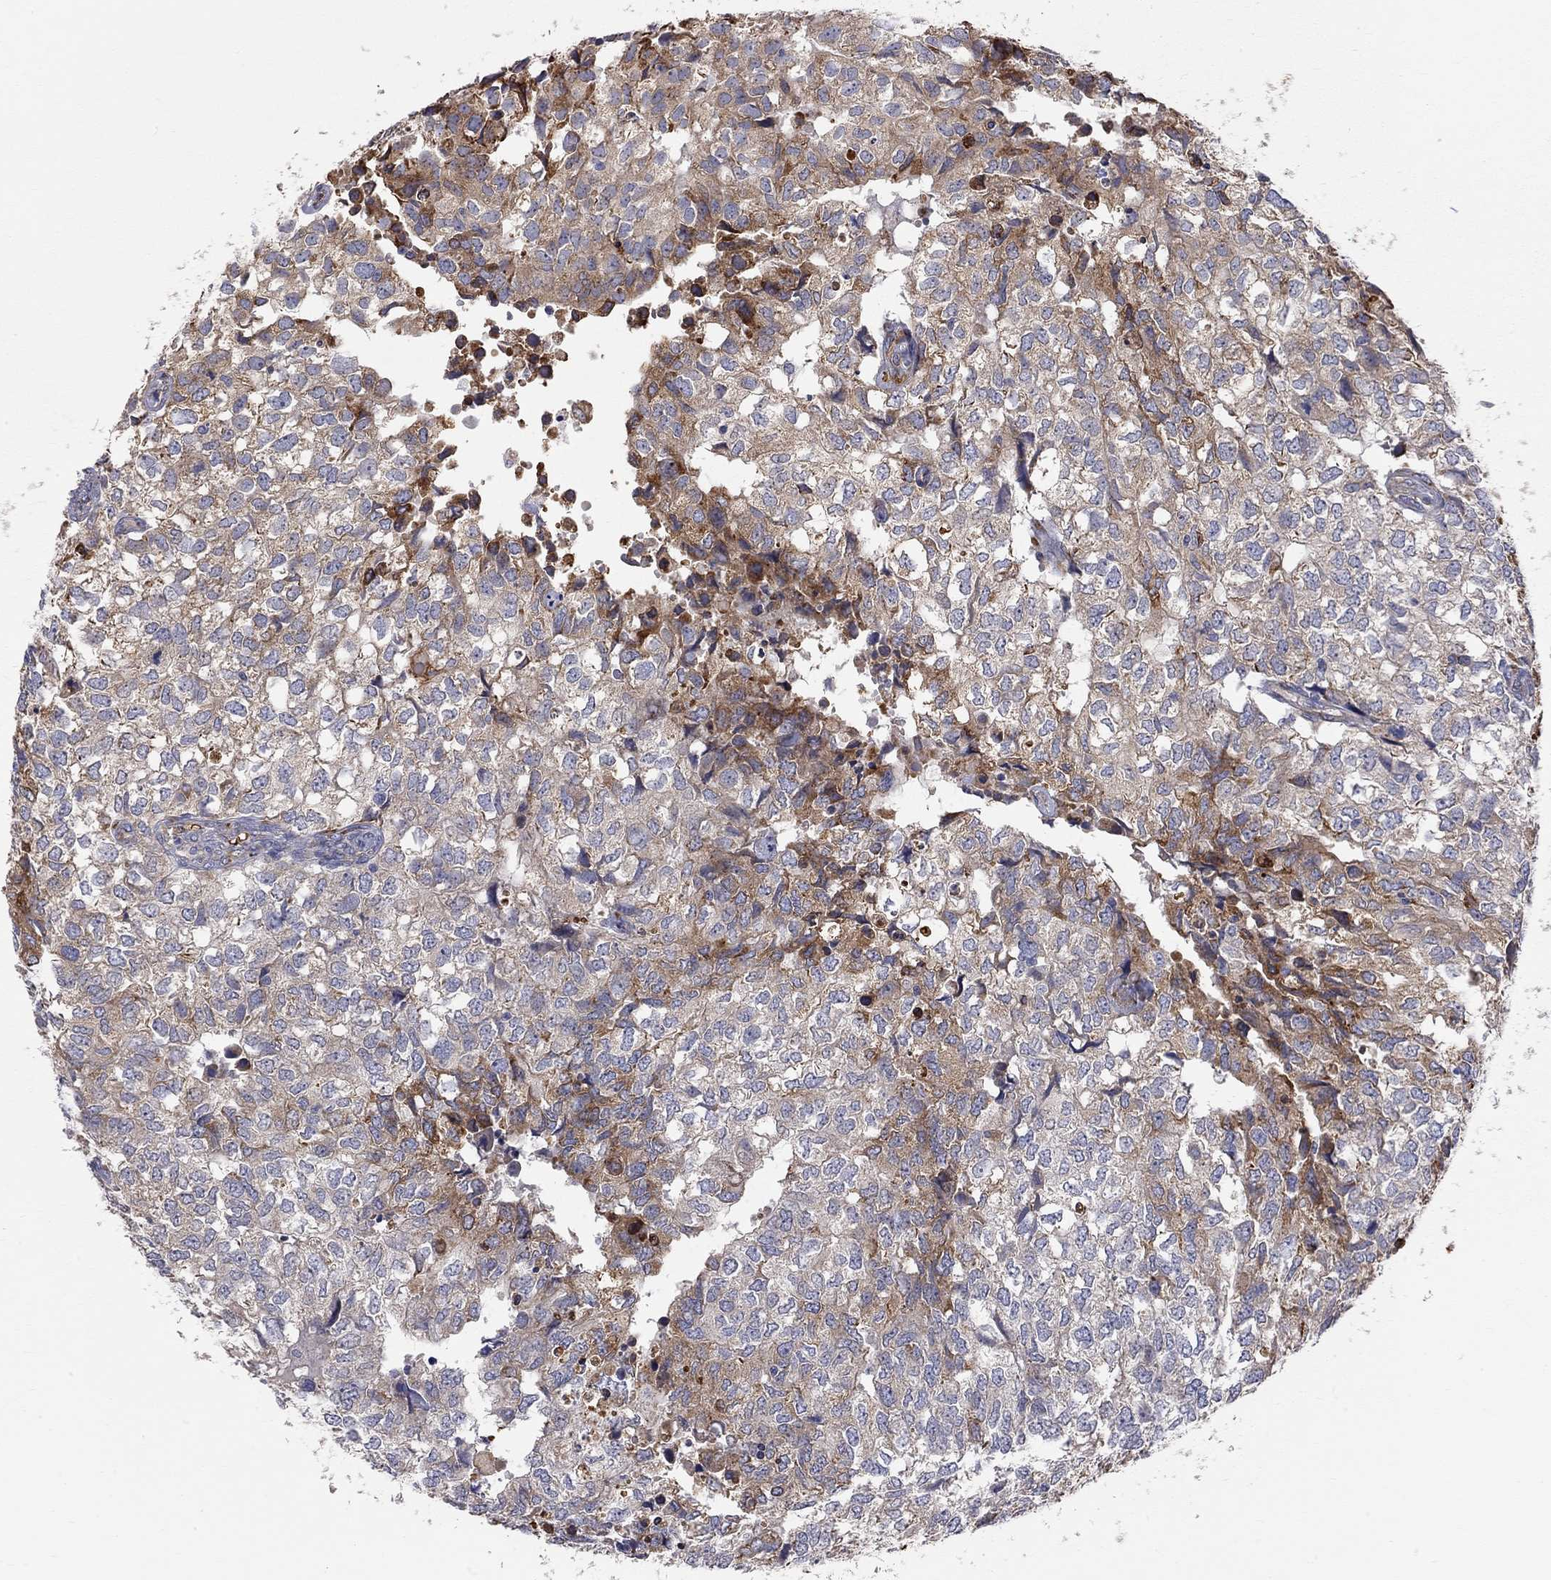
{"staining": {"intensity": "strong", "quantity": "<25%", "location": "cytoplasmic/membranous"}, "tissue": "breast cancer", "cell_type": "Tumor cells", "image_type": "cancer", "snomed": [{"axis": "morphology", "description": "Duct carcinoma"}, {"axis": "topography", "description": "Breast"}], "caption": "Immunohistochemical staining of human breast cancer shows strong cytoplasmic/membranous protein staining in approximately <25% of tumor cells.", "gene": "CASTOR1", "patient": {"sex": "female", "age": 30}}